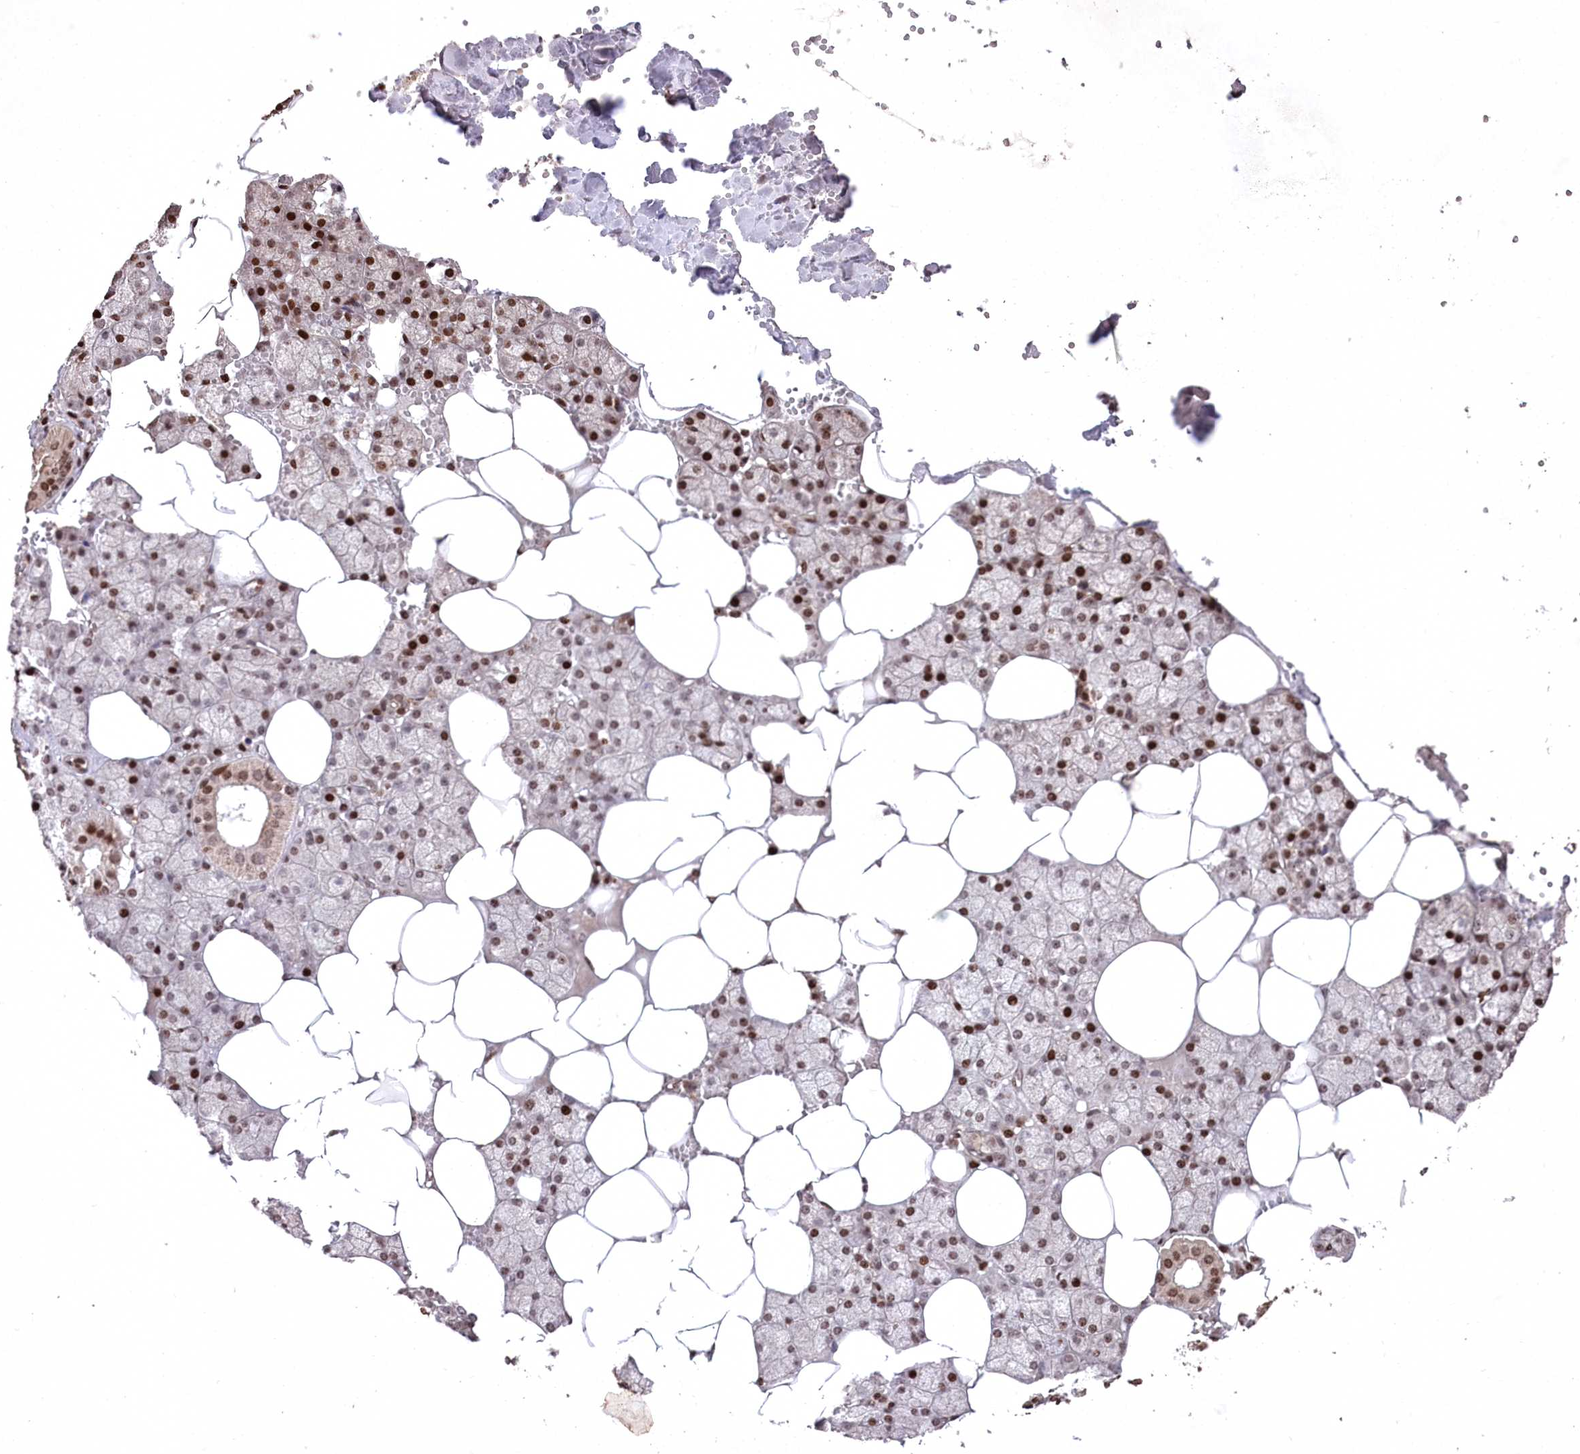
{"staining": {"intensity": "strong", "quantity": "25%-75%", "location": "nuclear"}, "tissue": "salivary gland", "cell_type": "Glandular cells", "image_type": "normal", "snomed": [{"axis": "morphology", "description": "Normal tissue, NOS"}, {"axis": "topography", "description": "Salivary gland"}], "caption": "The image reveals staining of normal salivary gland, revealing strong nuclear protein expression (brown color) within glandular cells.", "gene": "CCSER2", "patient": {"sex": "male", "age": 62}}